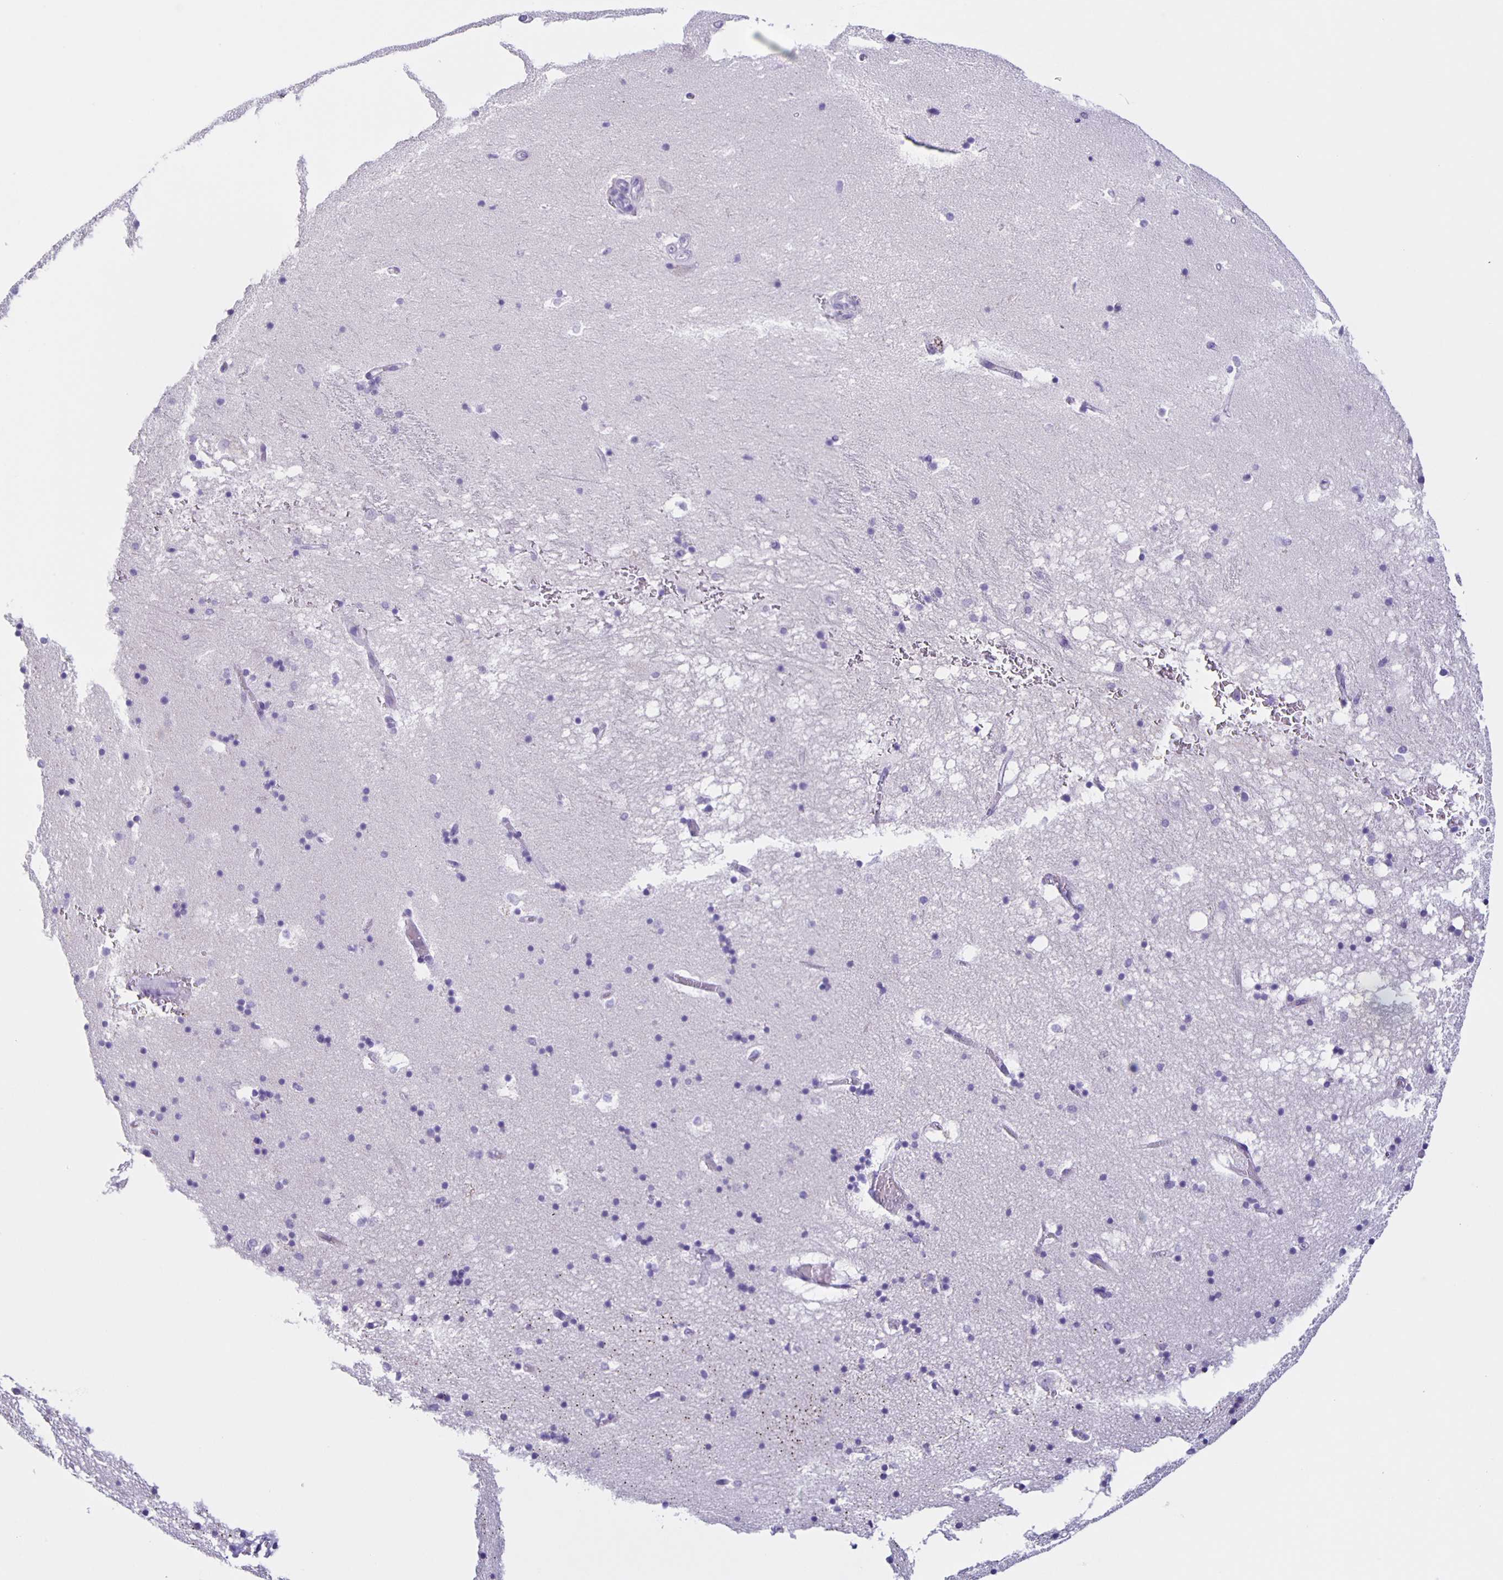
{"staining": {"intensity": "negative", "quantity": "none", "location": "none"}, "tissue": "hippocampus", "cell_type": "Glial cells", "image_type": "normal", "snomed": [{"axis": "morphology", "description": "Normal tissue, NOS"}, {"axis": "topography", "description": "Hippocampus"}], "caption": "The immunohistochemistry (IHC) image has no significant staining in glial cells of hippocampus.", "gene": "SLC12A3", "patient": {"sex": "male", "age": 58}}